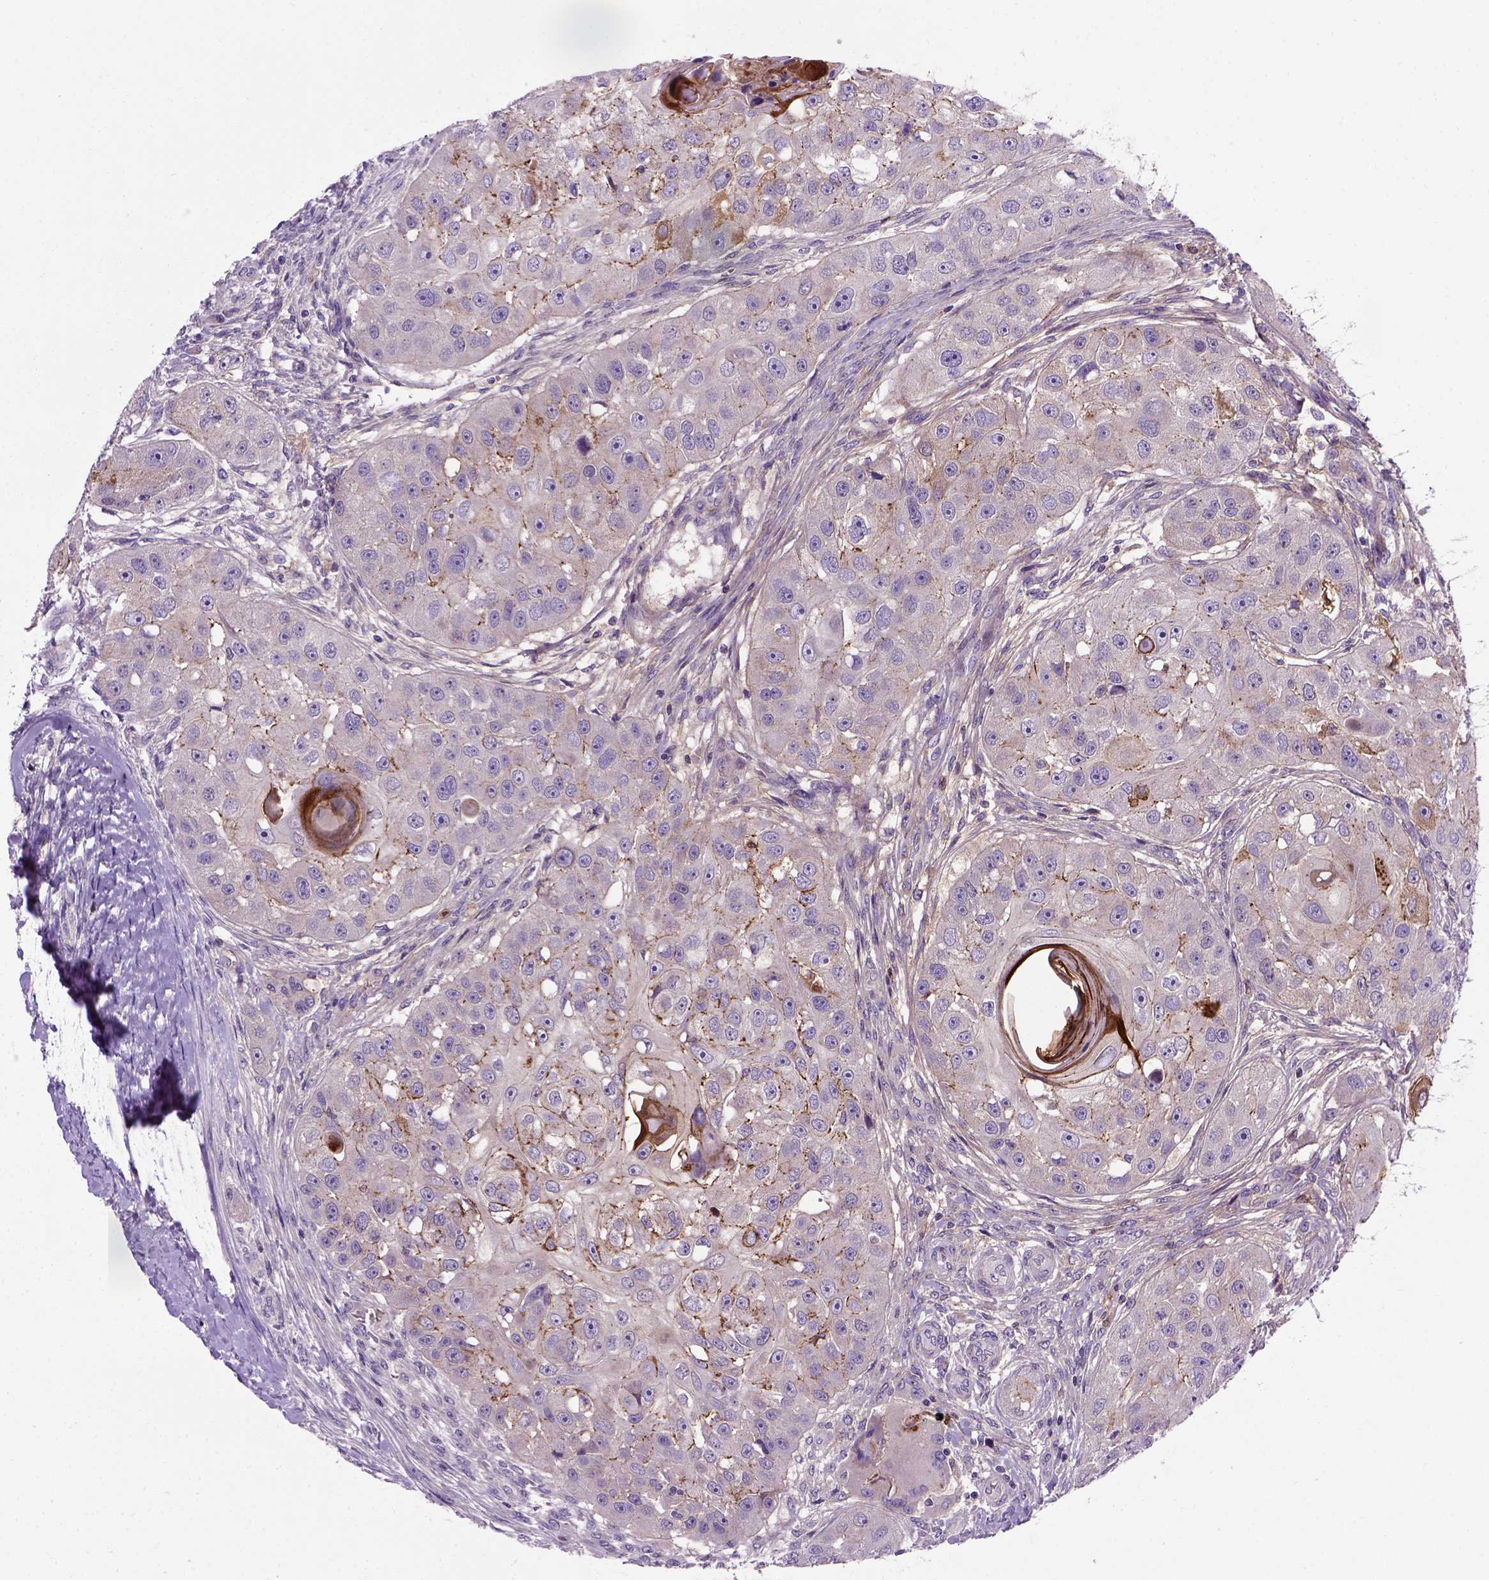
{"staining": {"intensity": "moderate", "quantity": "<25%", "location": "cytoplasmic/membranous"}, "tissue": "head and neck cancer", "cell_type": "Tumor cells", "image_type": "cancer", "snomed": [{"axis": "morphology", "description": "Squamous cell carcinoma, NOS"}, {"axis": "topography", "description": "Head-Neck"}], "caption": "Human head and neck cancer stained with a protein marker exhibits moderate staining in tumor cells.", "gene": "CDH1", "patient": {"sex": "male", "age": 51}}